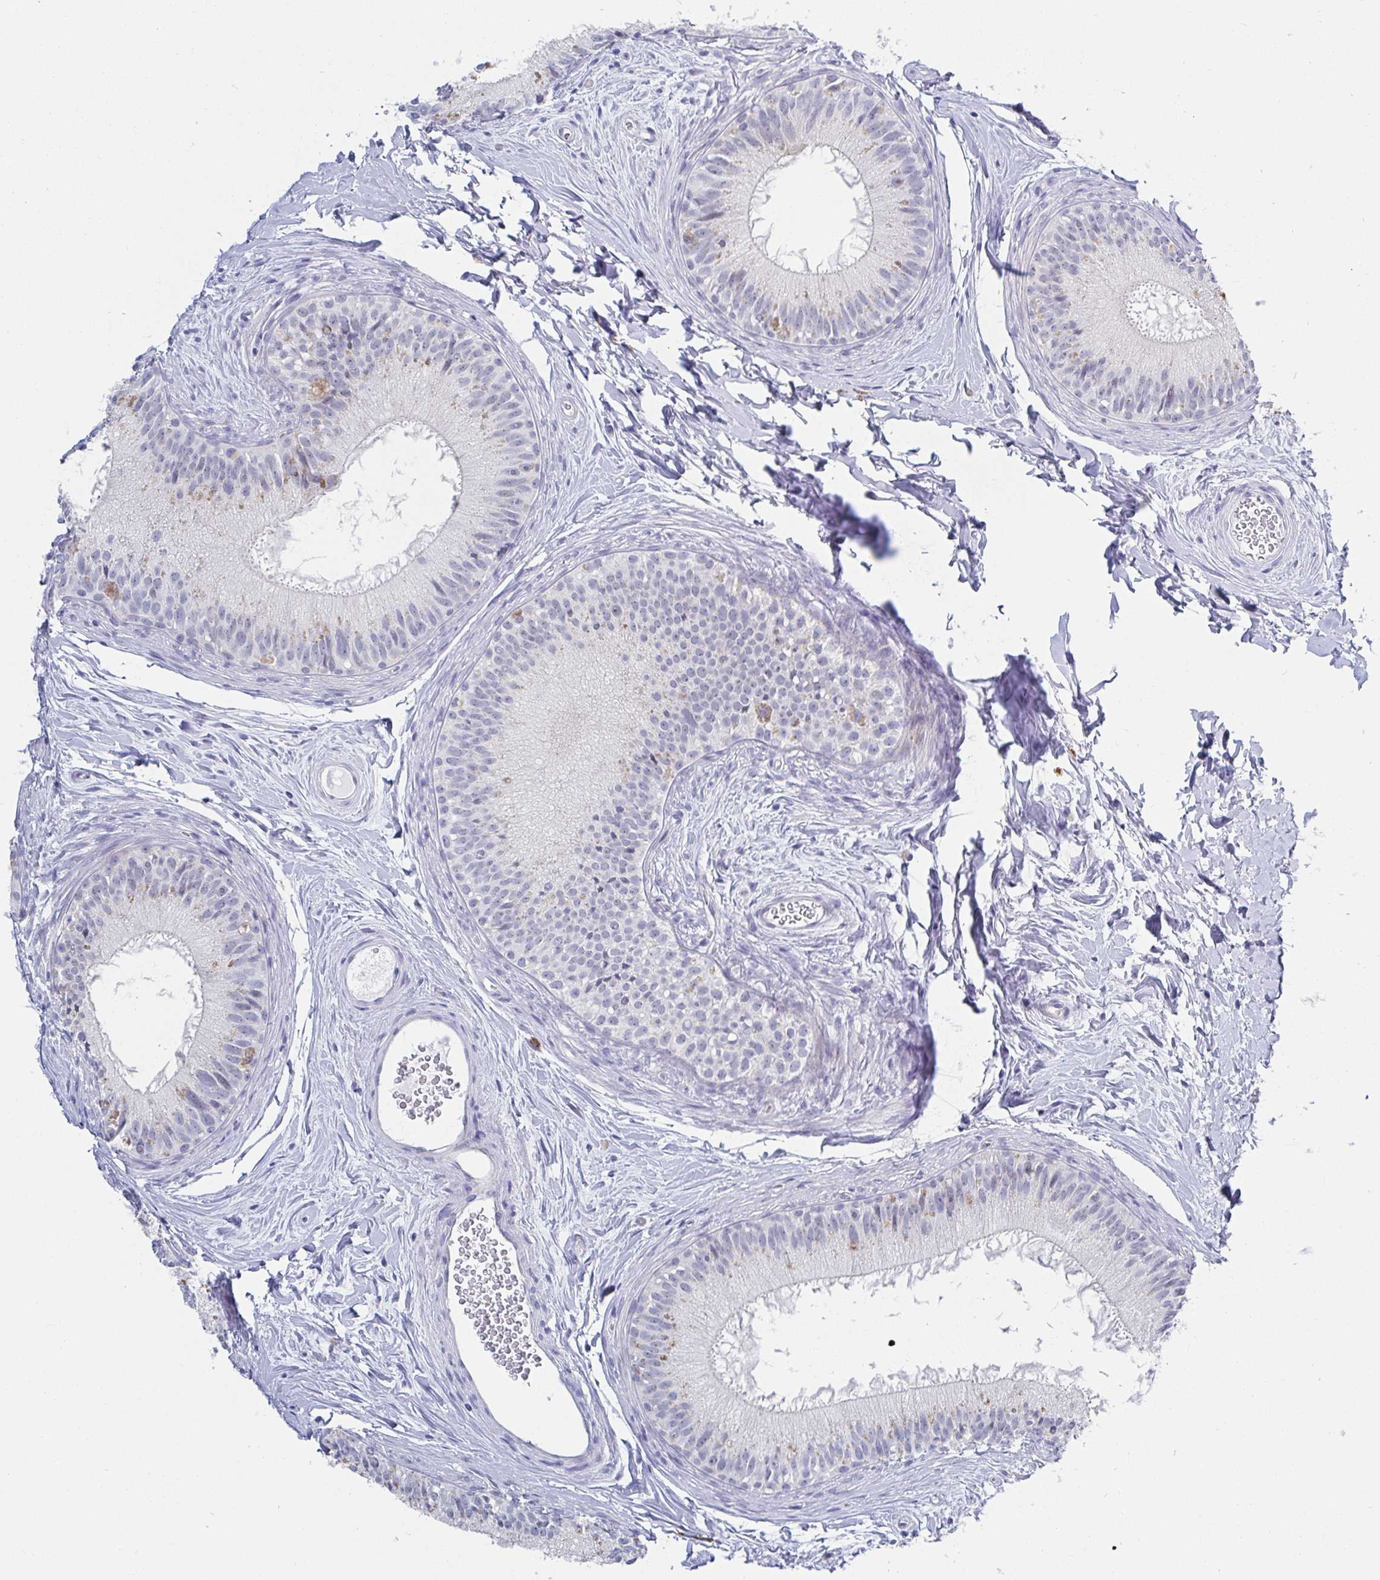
{"staining": {"intensity": "weak", "quantity": "<25%", "location": "cytoplasmic/membranous"}, "tissue": "epididymis", "cell_type": "Glandular cells", "image_type": "normal", "snomed": [{"axis": "morphology", "description": "Normal tissue, NOS"}, {"axis": "topography", "description": "Epididymis"}], "caption": "An image of epididymis stained for a protein demonstrates no brown staining in glandular cells. Brightfield microscopy of IHC stained with DAB (brown) and hematoxylin (blue), captured at high magnification.", "gene": "OR10K1", "patient": {"sex": "male", "age": 44}}